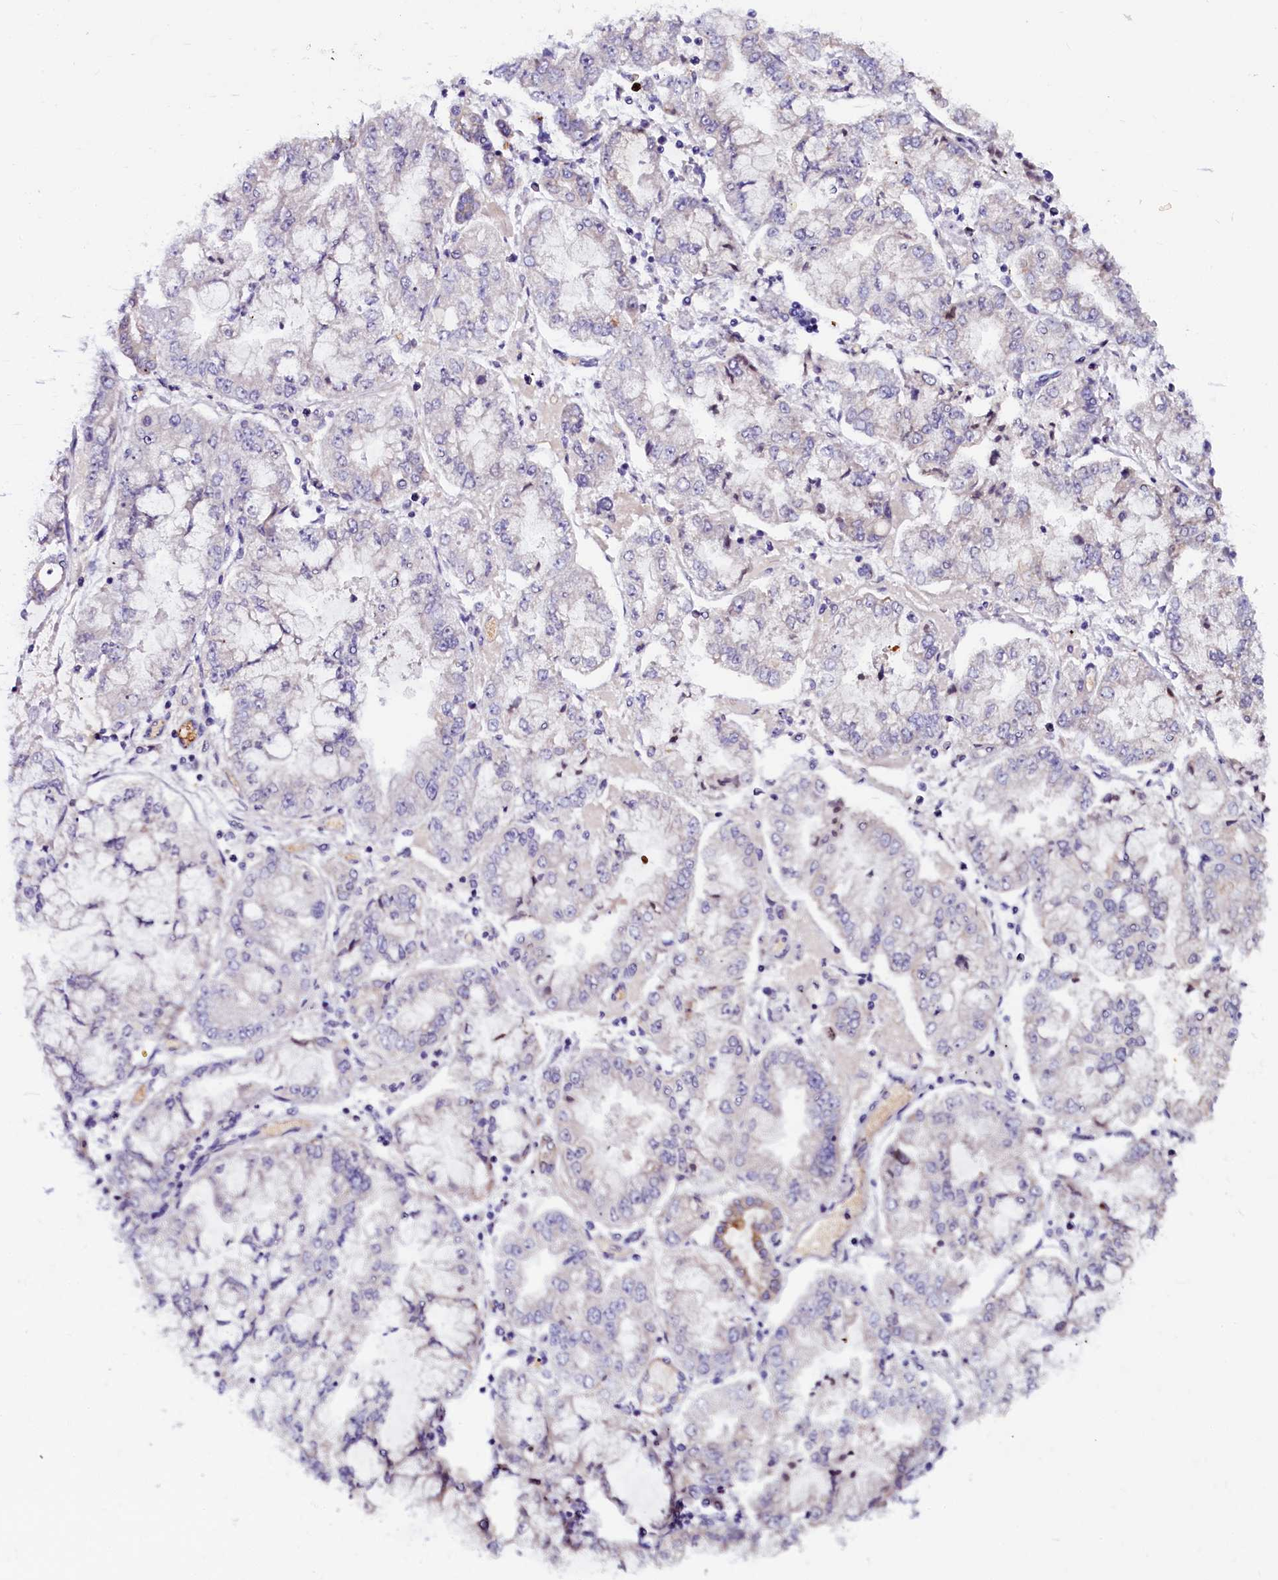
{"staining": {"intensity": "negative", "quantity": "none", "location": "none"}, "tissue": "stomach cancer", "cell_type": "Tumor cells", "image_type": "cancer", "snomed": [{"axis": "morphology", "description": "Adenocarcinoma, NOS"}, {"axis": "topography", "description": "Stomach"}], "caption": "This histopathology image is of stomach adenocarcinoma stained with immunohistochemistry to label a protein in brown with the nuclei are counter-stained blue. There is no expression in tumor cells. (DAB IHC with hematoxylin counter stain).", "gene": "CTDSPL2", "patient": {"sex": "male", "age": 76}}